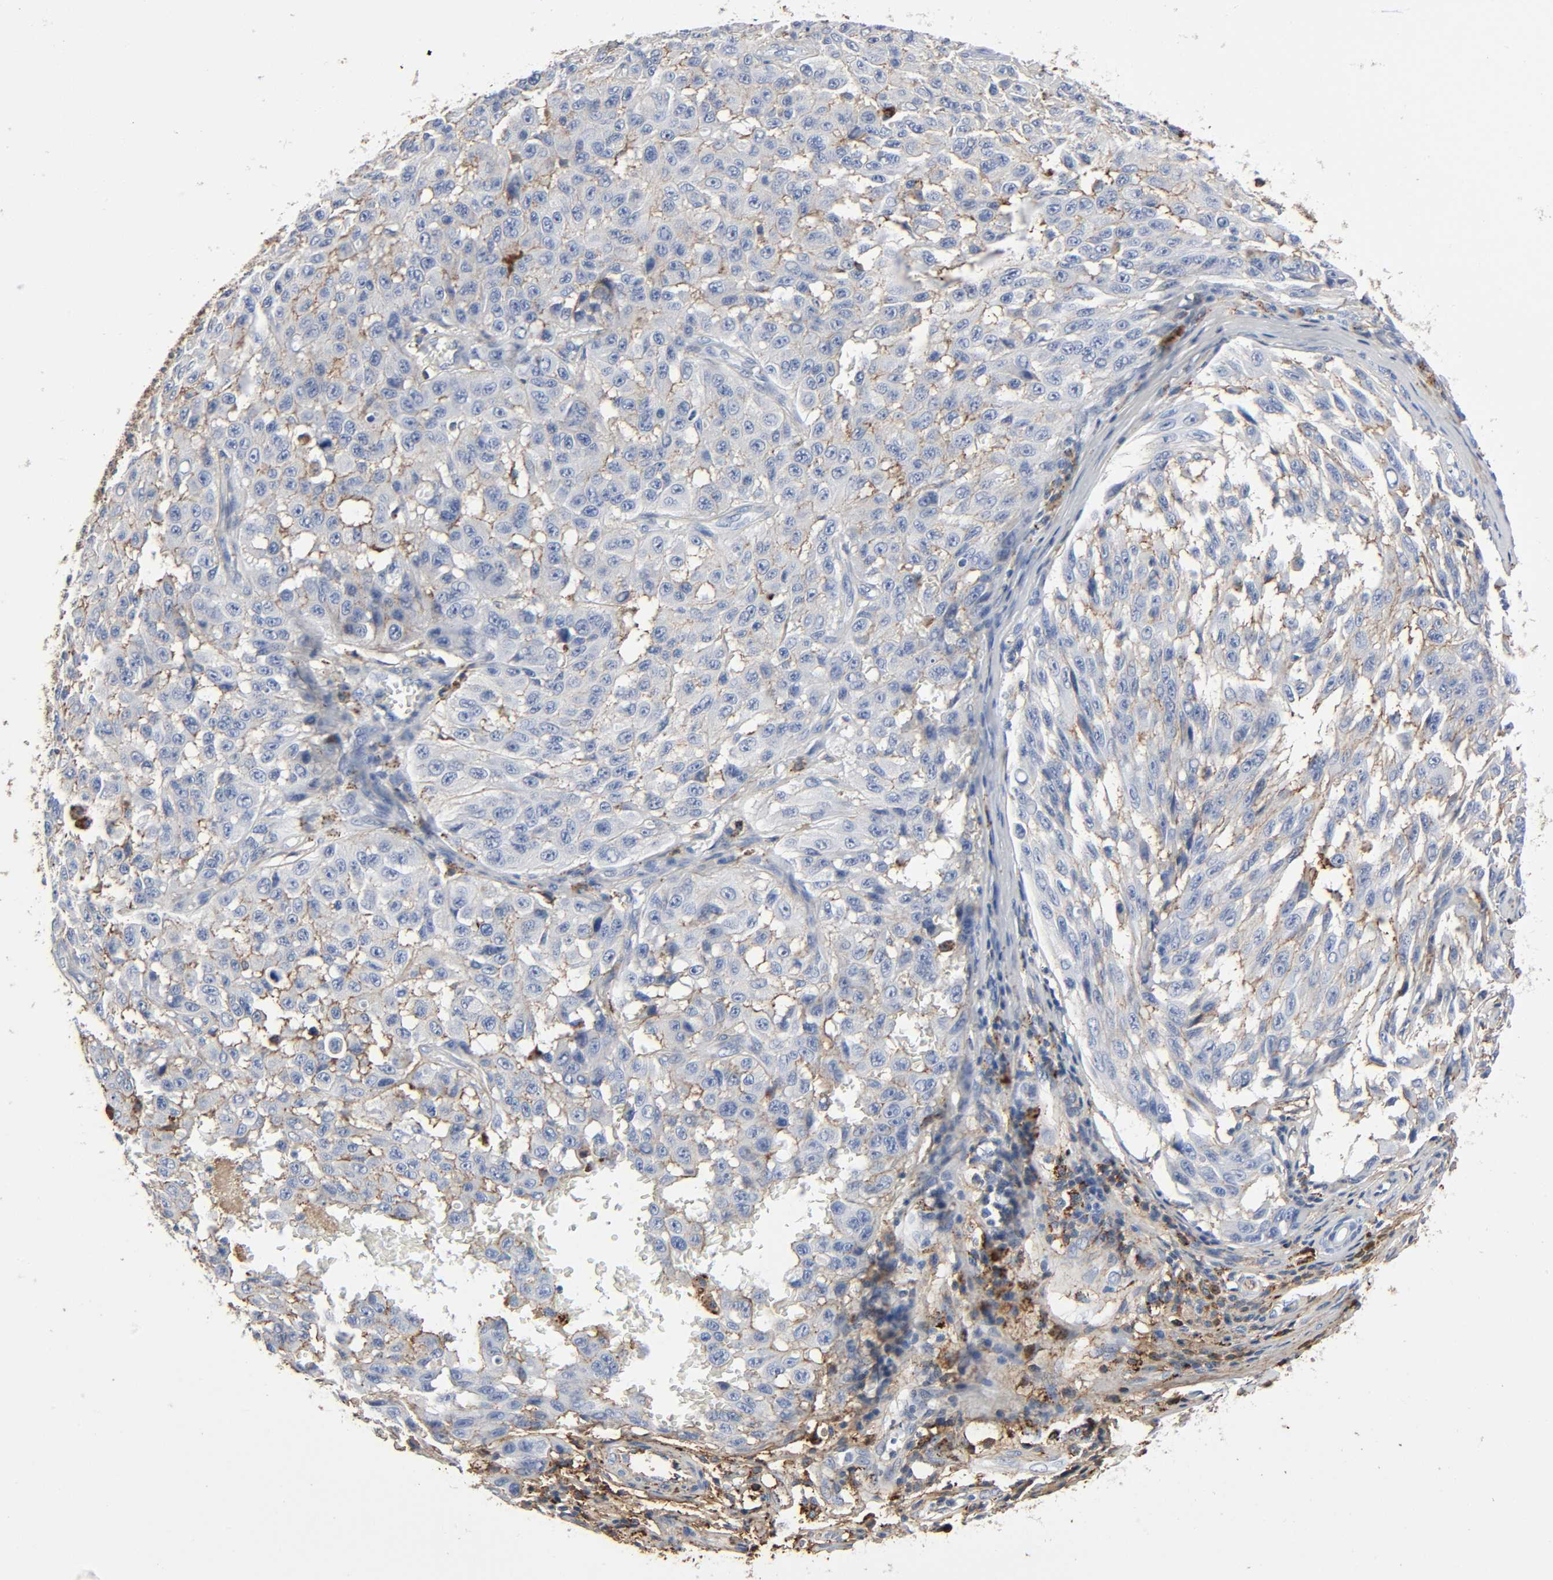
{"staining": {"intensity": "weak", "quantity": "25%-75%", "location": "cytoplasmic/membranous"}, "tissue": "melanoma", "cell_type": "Tumor cells", "image_type": "cancer", "snomed": [{"axis": "morphology", "description": "Malignant melanoma, NOS"}, {"axis": "topography", "description": "Skin"}], "caption": "Immunohistochemical staining of human melanoma reveals low levels of weak cytoplasmic/membranous positivity in about 25%-75% of tumor cells.", "gene": "C3", "patient": {"sex": "male", "age": 30}}